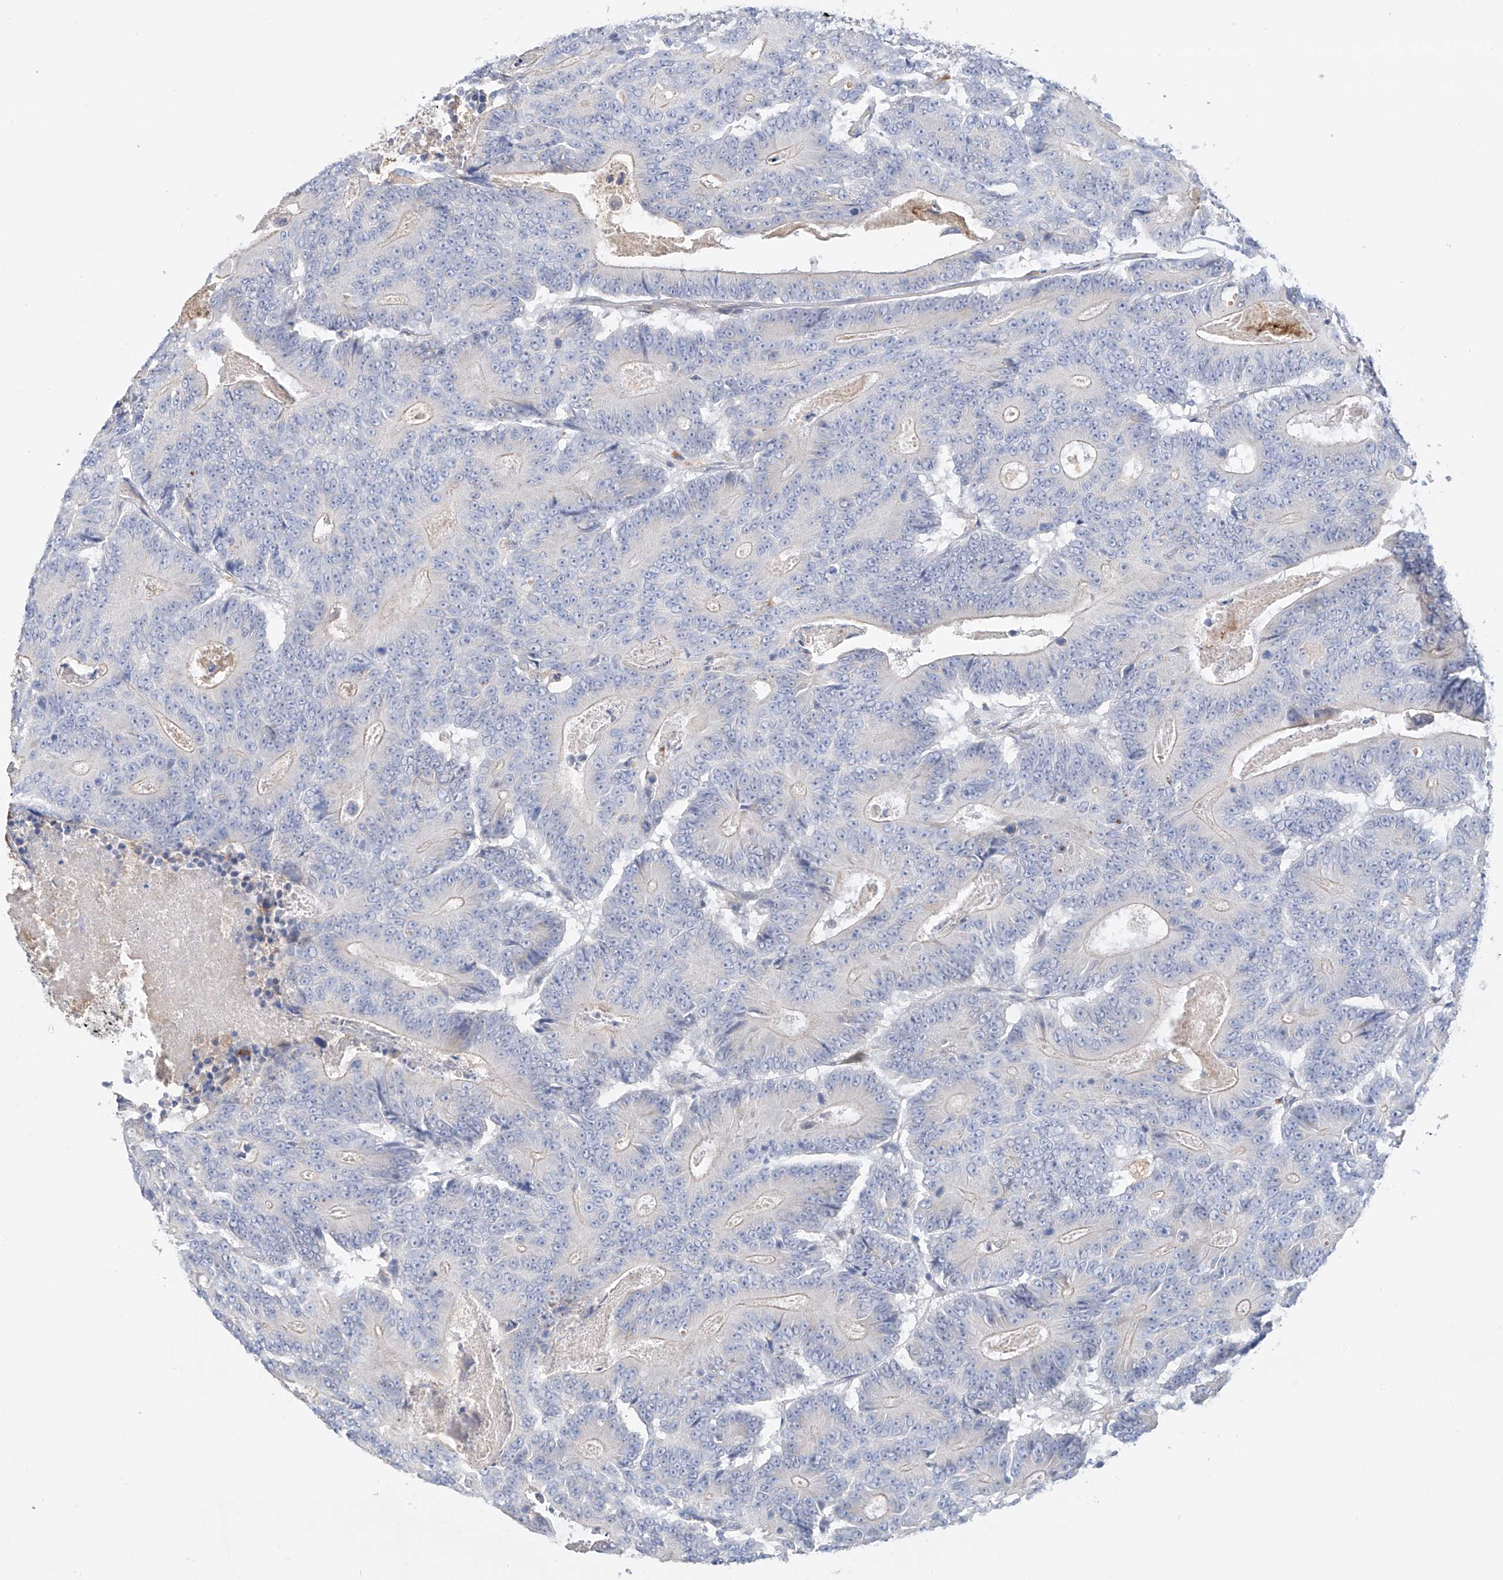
{"staining": {"intensity": "negative", "quantity": "none", "location": "none"}, "tissue": "colorectal cancer", "cell_type": "Tumor cells", "image_type": "cancer", "snomed": [{"axis": "morphology", "description": "Adenocarcinoma, NOS"}, {"axis": "topography", "description": "Colon"}], "caption": "The micrograph shows no staining of tumor cells in colorectal cancer (adenocarcinoma).", "gene": "MOSPD1", "patient": {"sex": "male", "age": 83}}